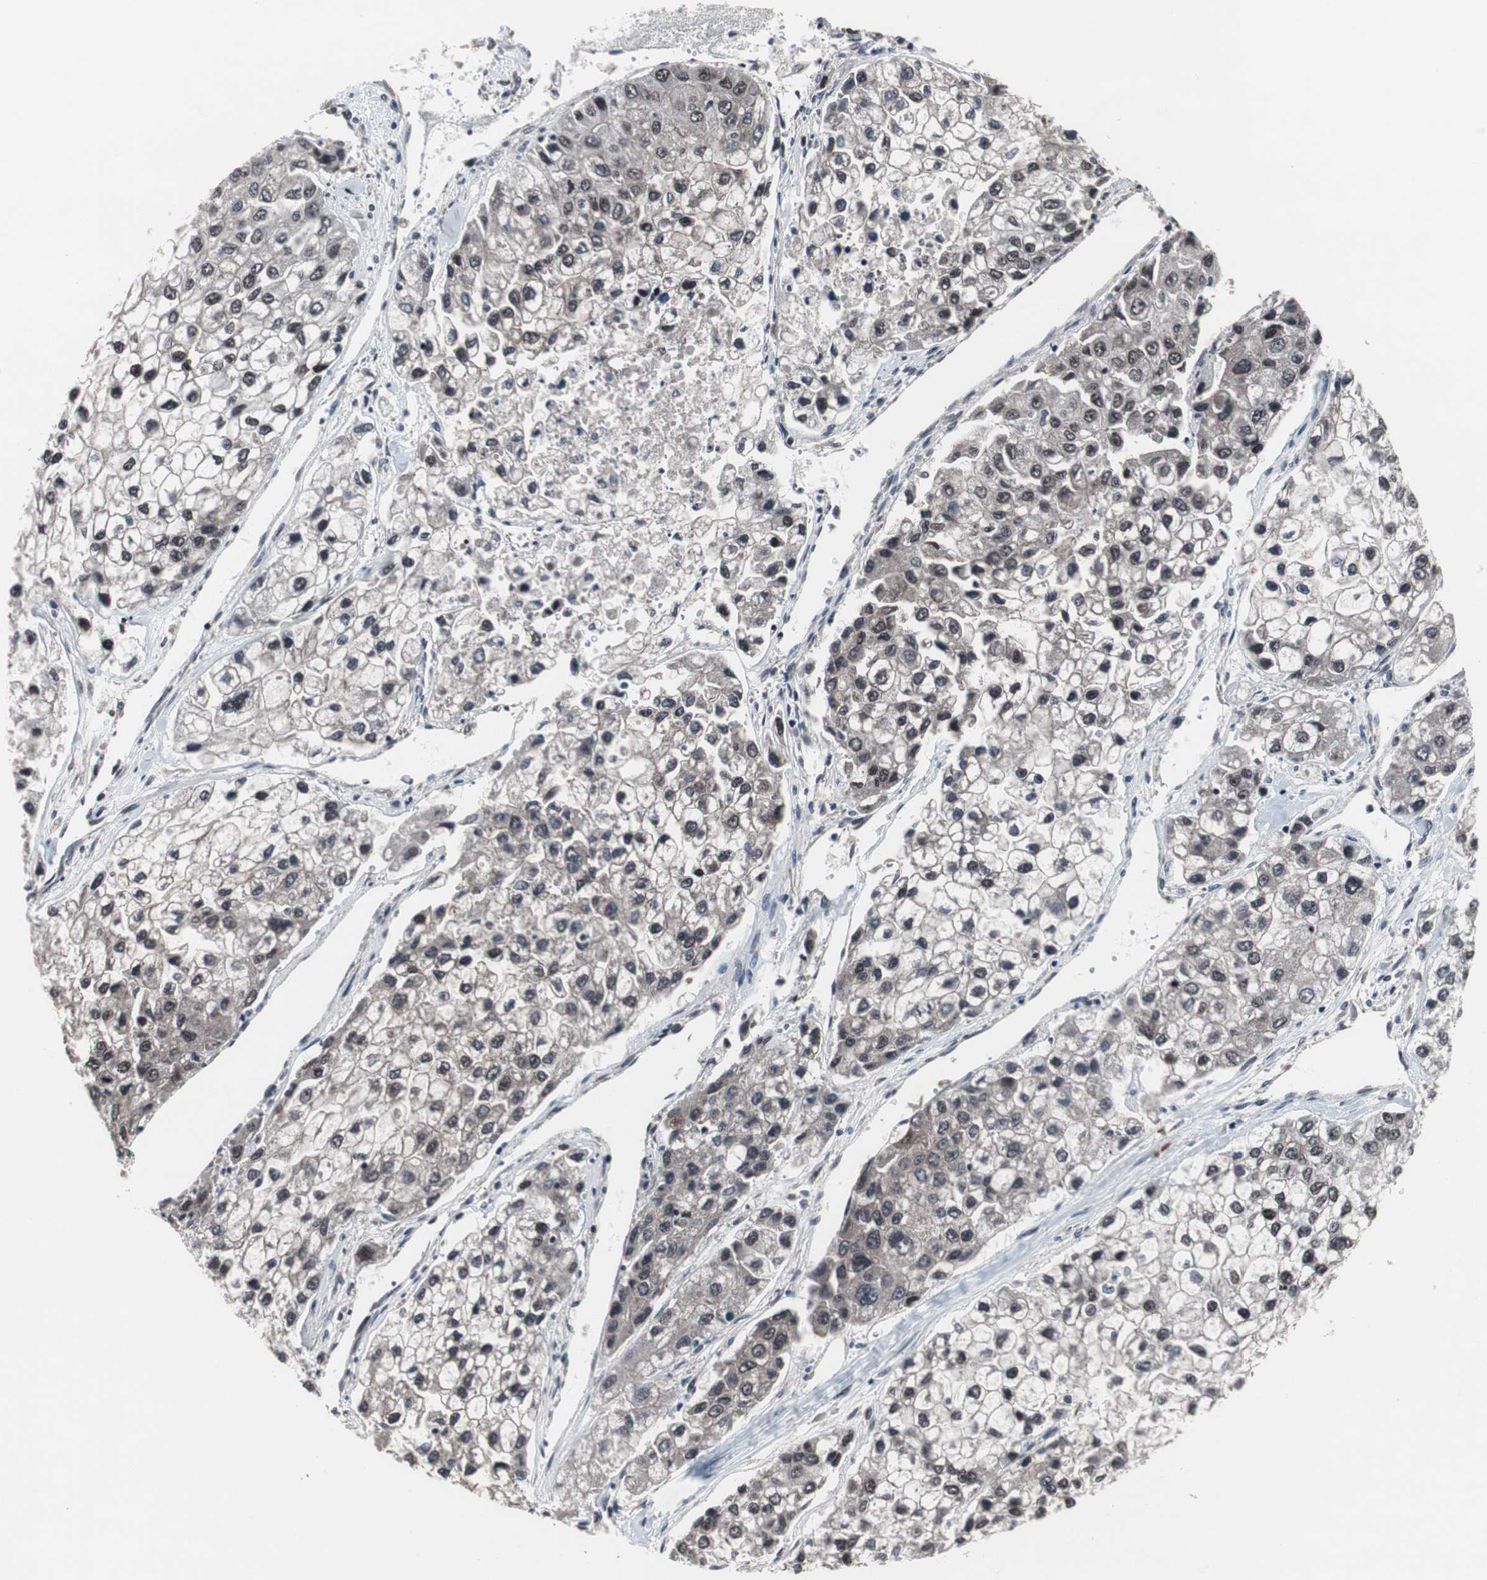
{"staining": {"intensity": "weak", "quantity": "25%-75%", "location": "nuclear"}, "tissue": "liver cancer", "cell_type": "Tumor cells", "image_type": "cancer", "snomed": [{"axis": "morphology", "description": "Carcinoma, Hepatocellular, NOS"}, {"axis": "topography", "description": "Liver"}], "caption": "Immunohistochemical staining of liver cancer (hepatocellular carcinoma) exhibits low levels of weak nuclear positivity in about 25%-75% of tumor cells.", "gene": "GTF2F2", "patient": {"sex": "female", "age": 66}}